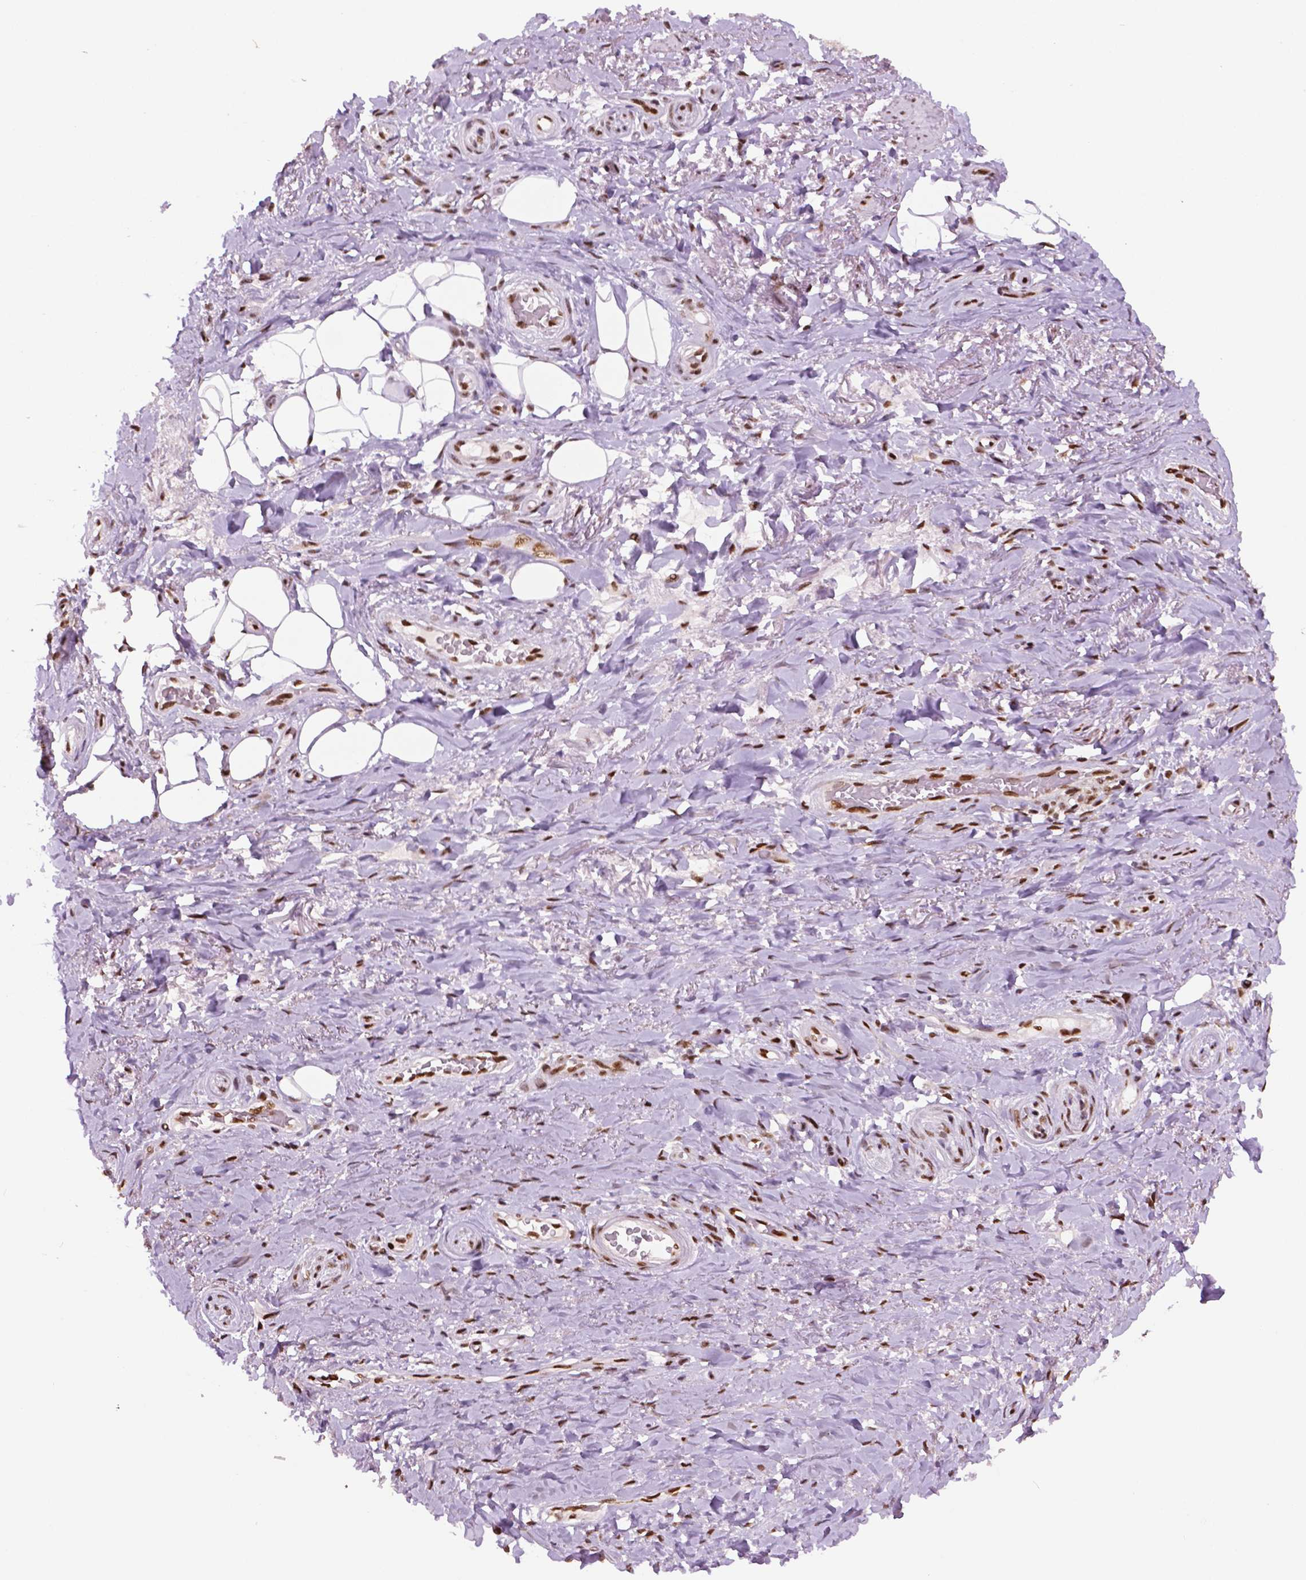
{"staining": {"intensity": "moderate", "quantity": ">75%", "location": "nuclear"}, "tissue": "adipose tissue", "cell_type": "Adipocytes", "image_type": "normal", "snomed": [{"axis": "morphology", "description": "Normal tissue, NOS"}, {"axis": "topography", "description": "Anal"}, {"axis": "topography", "description": "Peripheral nerve tissue"}], "caption": "Adipose tissue stained for a protein (brown) demonstrates moderate nuclear positive positivity in about >75% of adipocytes.", "gene": "MLH1", "patient": {"sex": "male", "age": 53}}